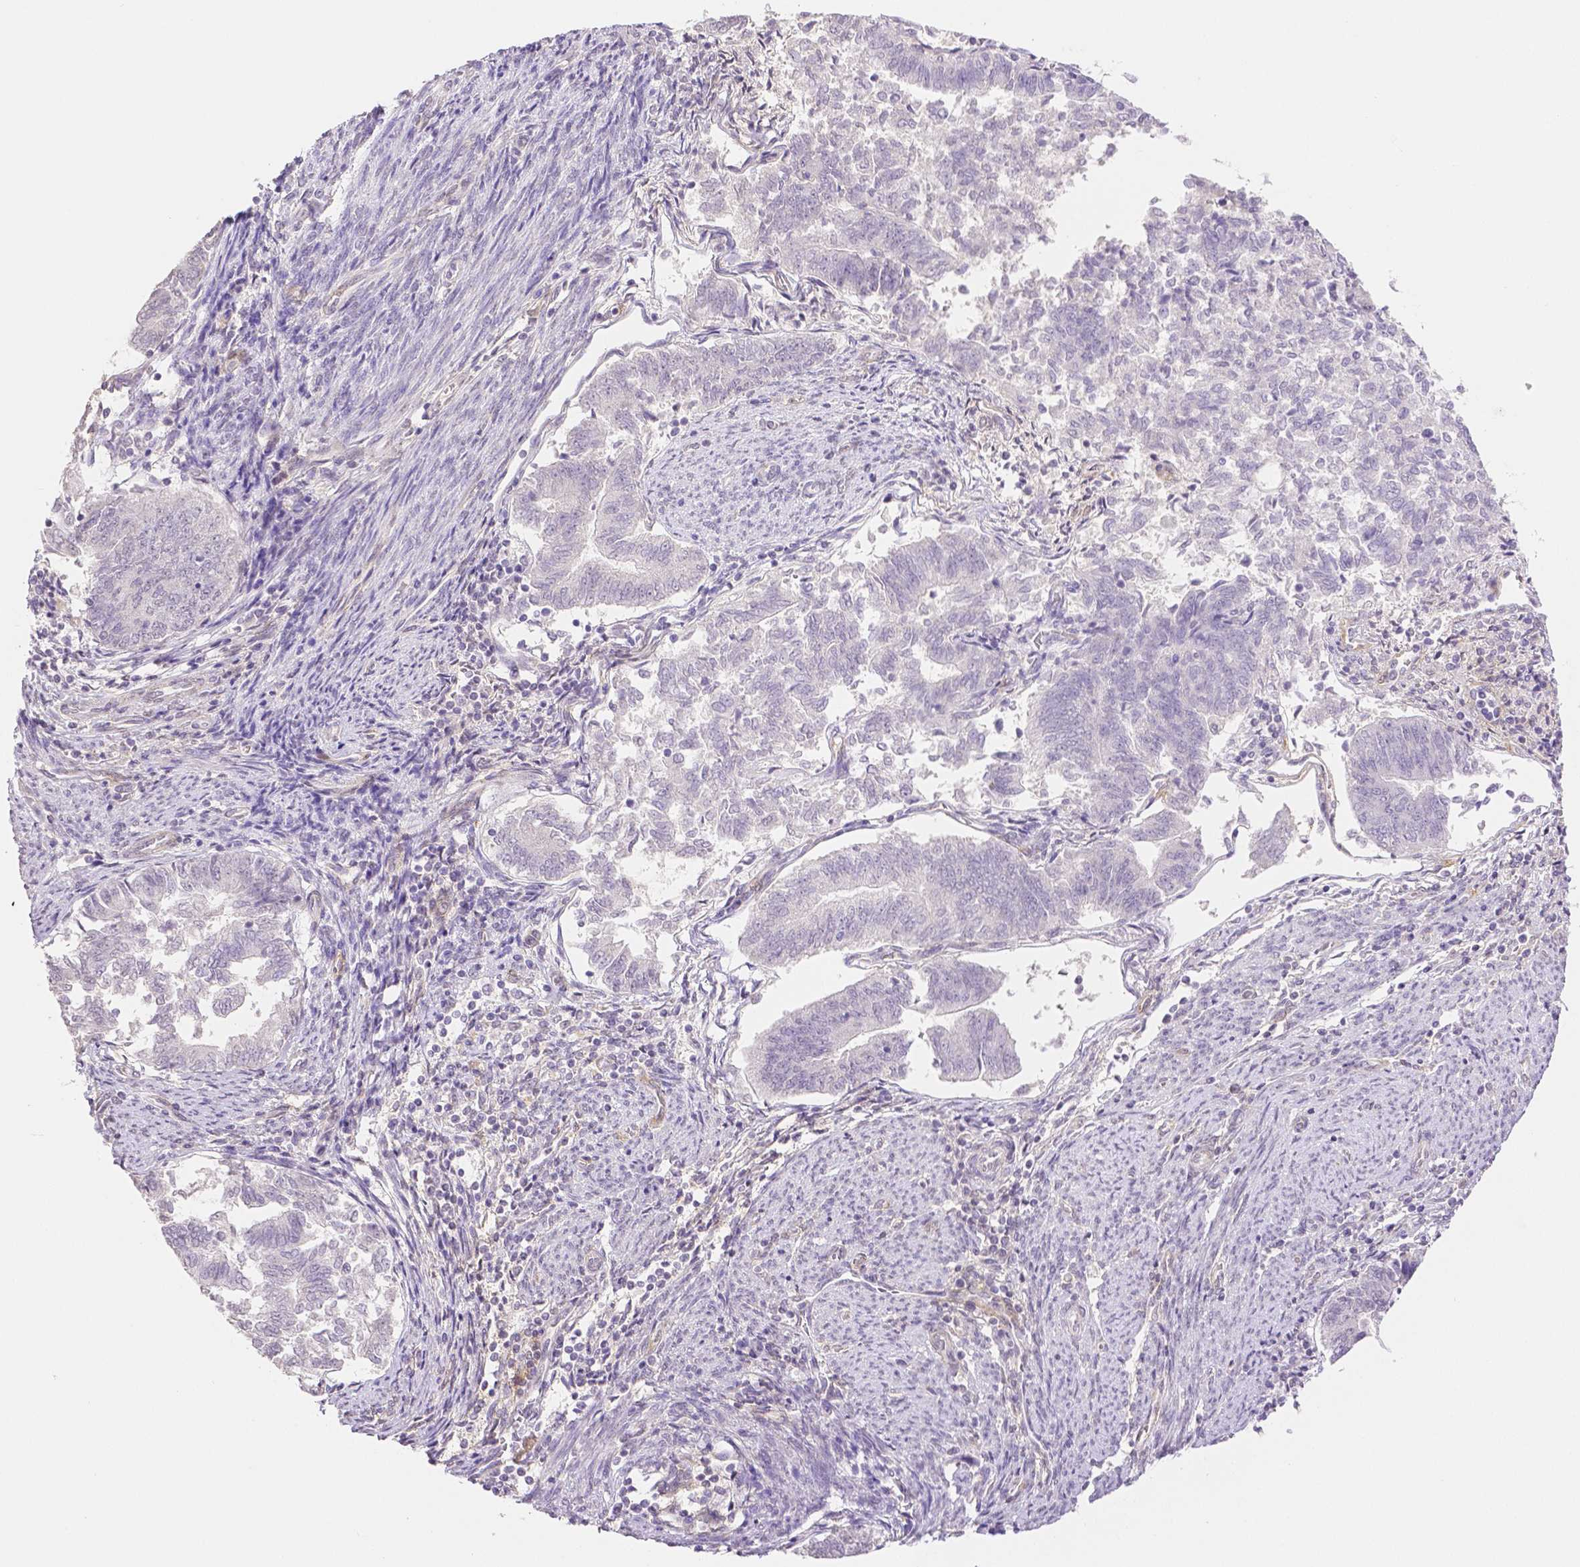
{"staining": {"intensity": "negative", "quantity": "none", "location": "none"}, "tissue": "endometrial cancer", "cell_type": "Tumor cells", "image_type": "cancer", "snomed": [{"axis": "morphology", "description": "Adenocarcinoma, NOS"}, {"axis": "topography", "description": "Endometrium"}], "caption": "Tumor cells show no significant protein positivity in endometrial cancer.", "gene": "THY1", "patient": {"sex": "female", "age": 65}}